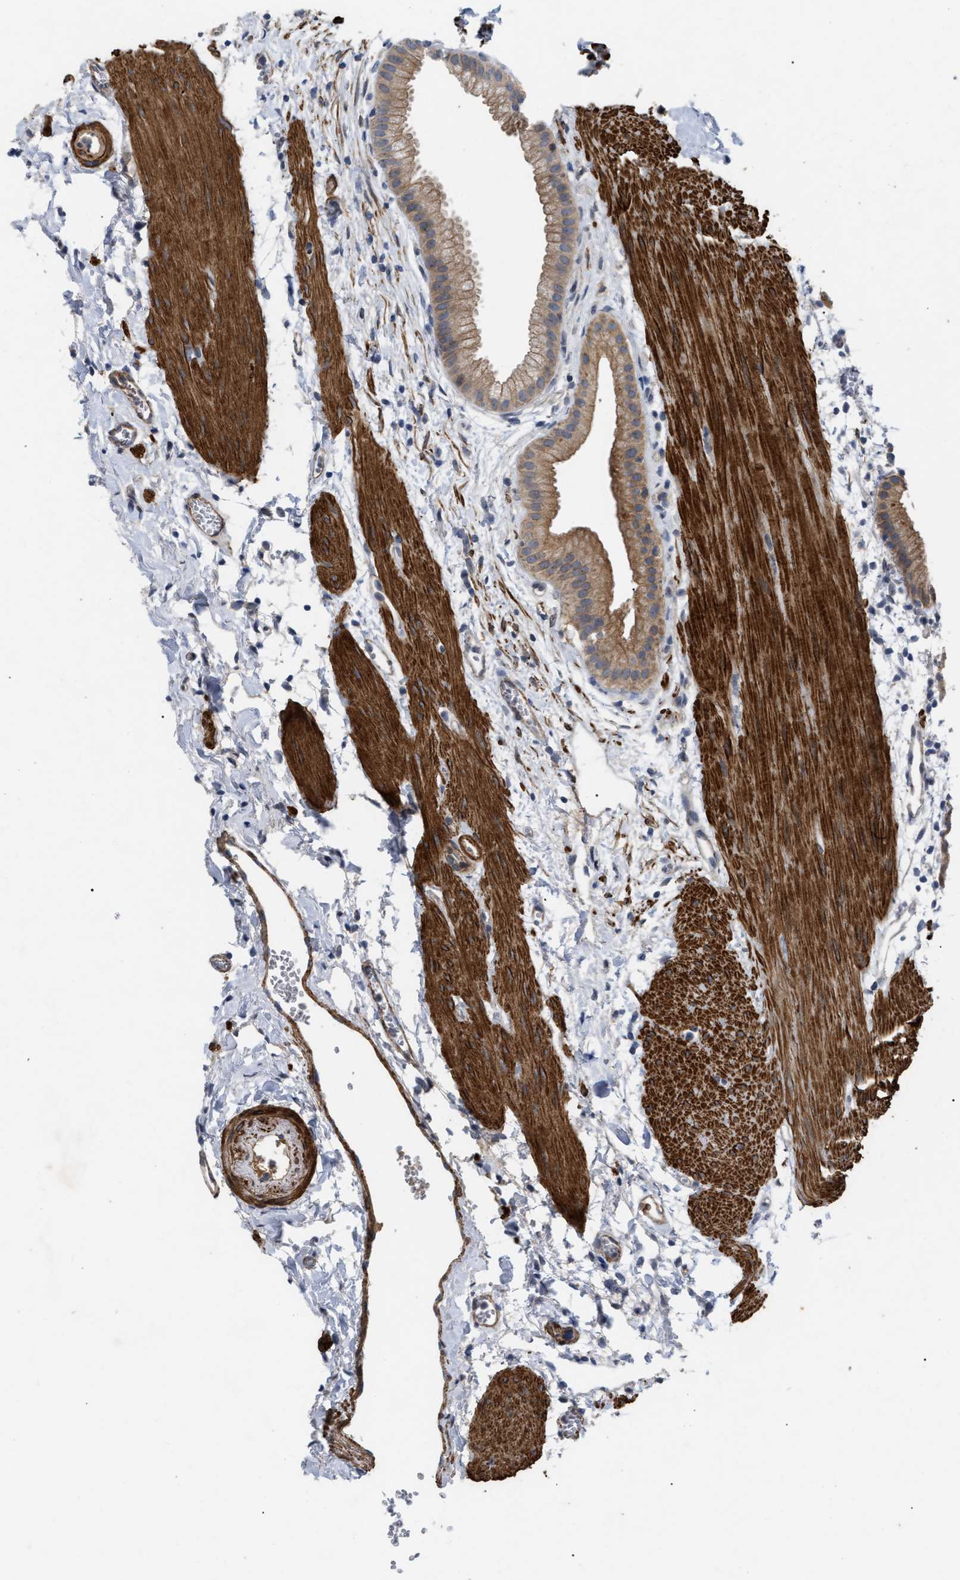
{"staining": {"intensity": "moderate", "quantity": ">75%", "location": "cytoplasmic/membranous"}, "tissue": "gallbladder", "cell_type": "Glandular cells", "image_type": "normal", "snomed": [{"axis": "morphology", "description": "Normal tissue, NOS"}, {"axis": "topography", "description": "Gallbladder"}], "caption": "A brown stain labels moderate cytoplasmic/membranous positivity of a protein in glandular cells of benign gallbladder. Ihc stains the protein in brown and the nuclei are stained blue.", "gene": "ST6GALNAC6", "patient": {"sex": "female", "age": 64}}